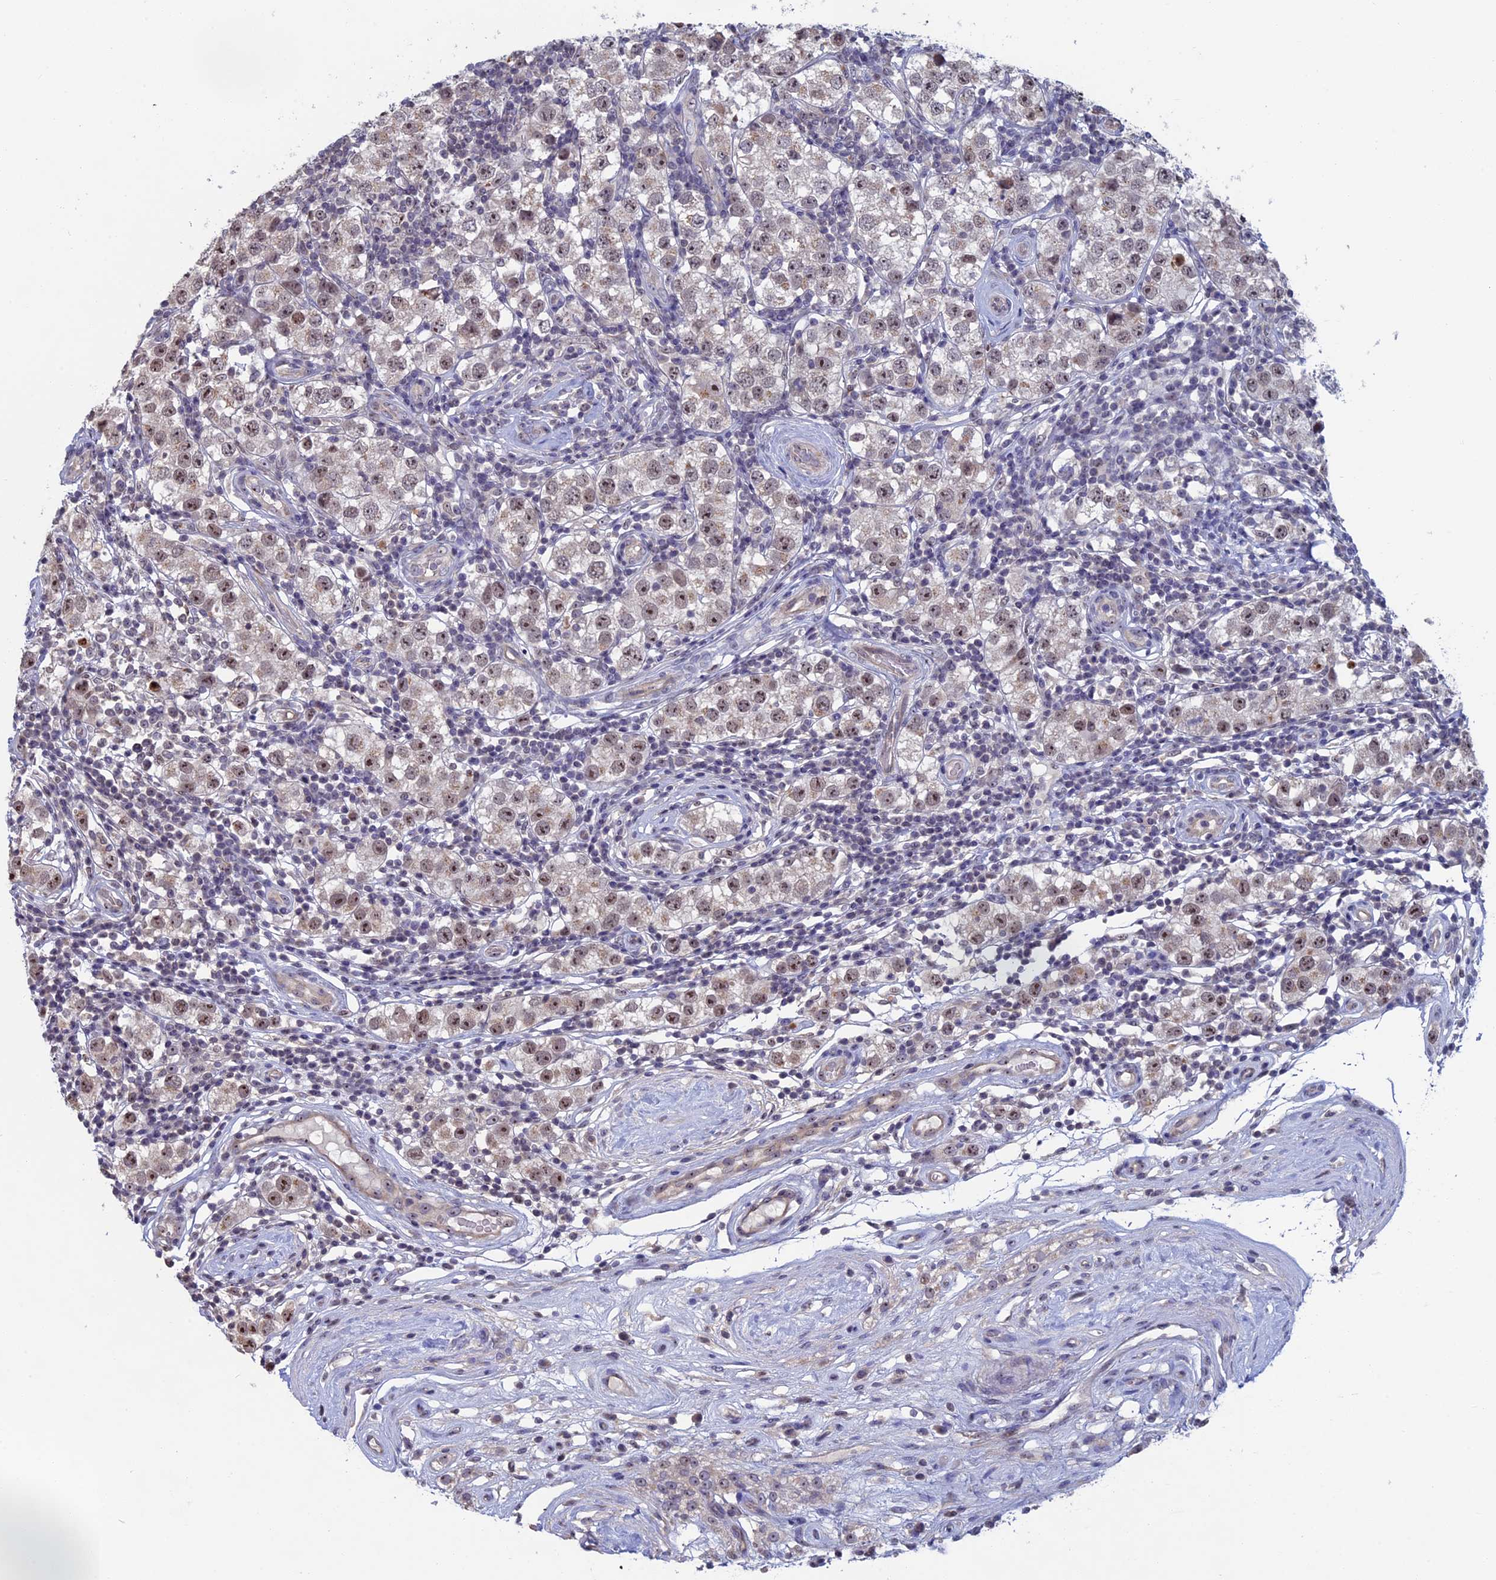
{"staining": {"intensity": "moderate", "quantity": "25%-75%", "location": "nuclear"}, "tissue": "testis cancer", "cell_type": "Tumor cells", "image_type": "cancer", "snomed": [{"axis": "morphology", "description": "Seminoma, NOS"}, {"axis": "topography", "description": "Testis"}], "caption": "Immunohistochemical staining of human testis seminoma displays moderate nuclear protein positivity in approximately 25%-75% of tumor cells.", "gene": "SPIRE1", "patient": {"sex": "male", "age": 34}}